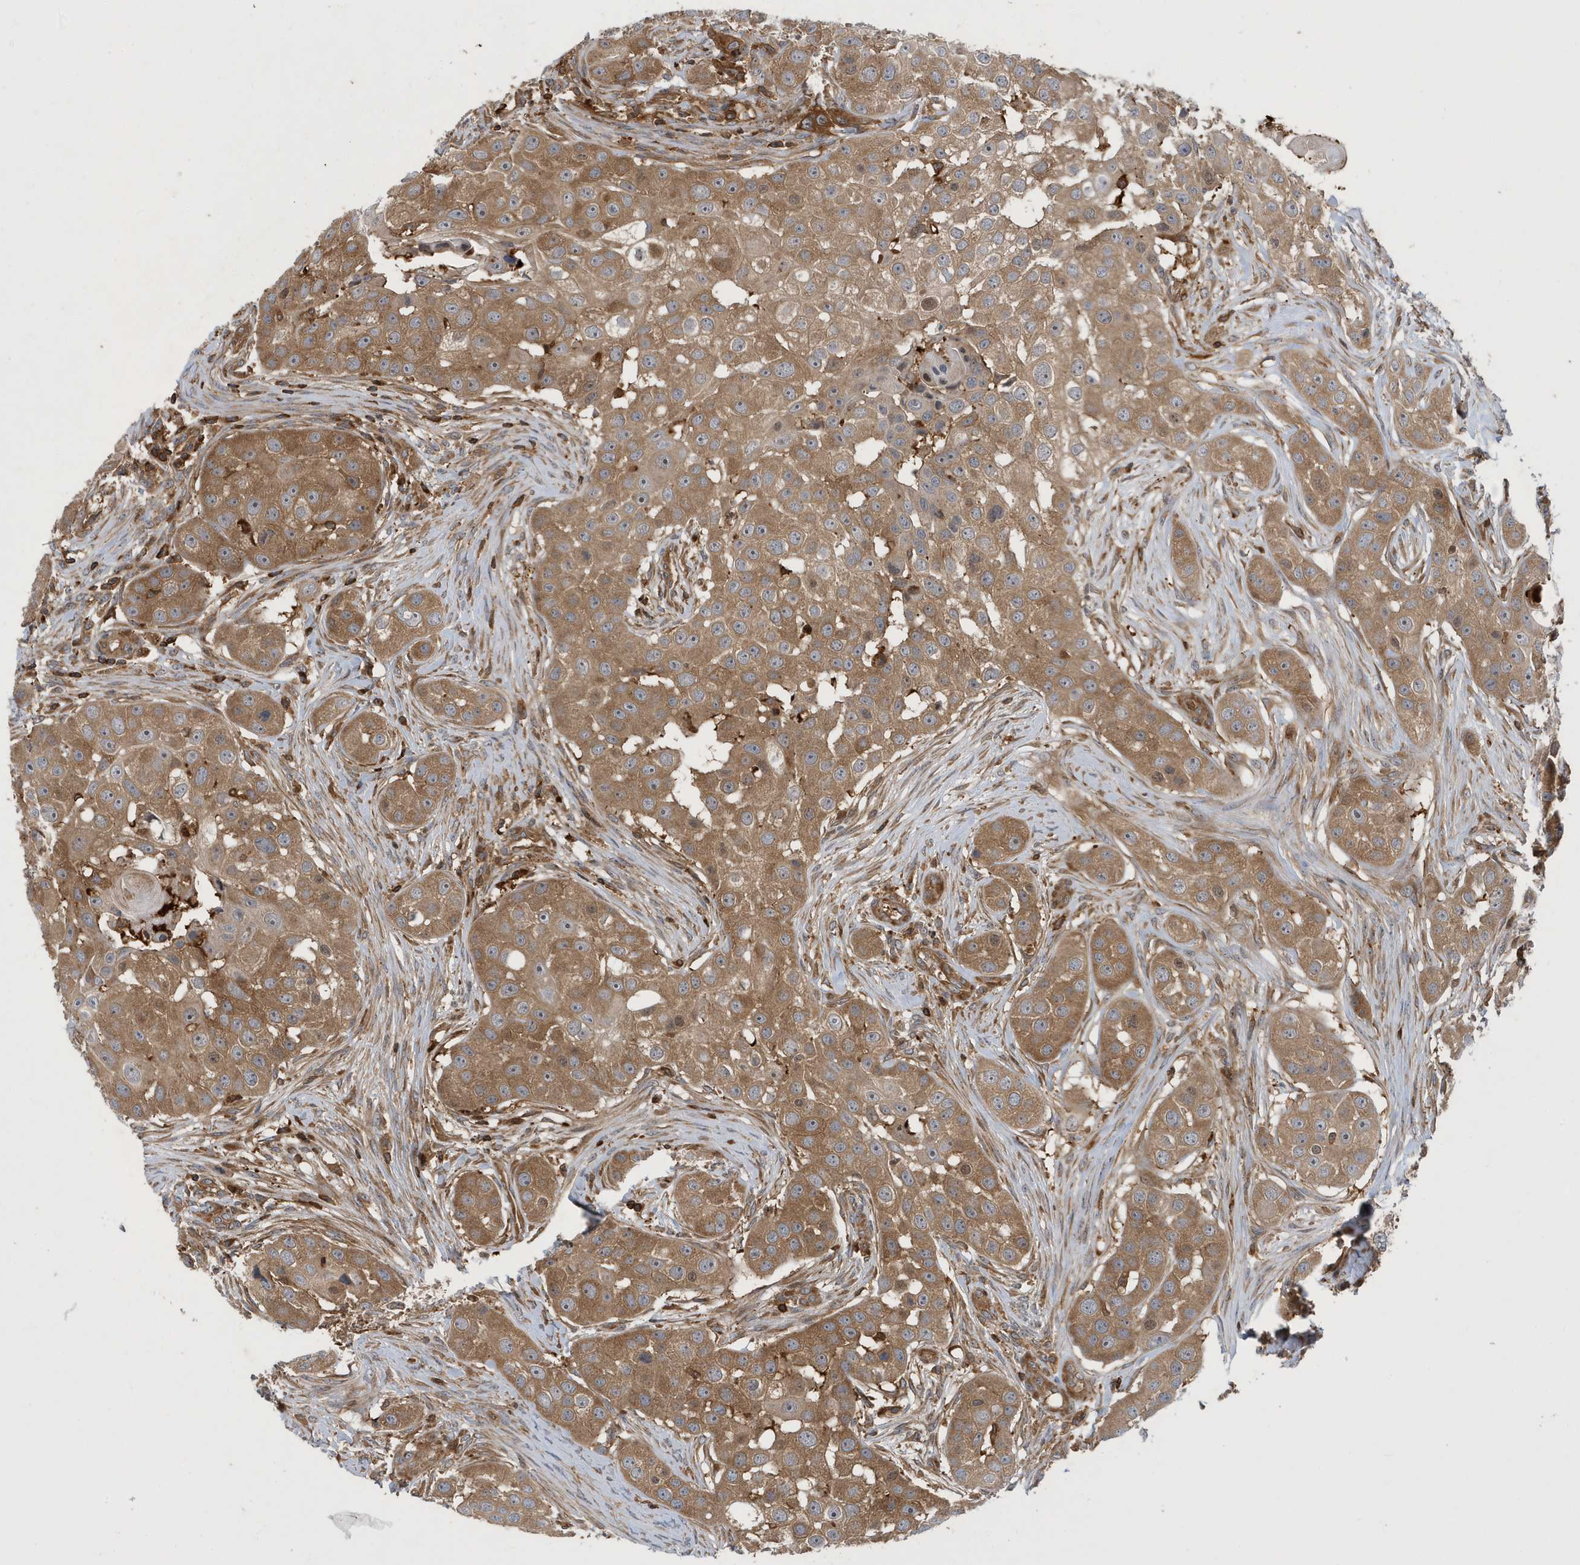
{"staining": {"intensity": "strong", "quantity": ">75%", "location": "cytoplasmic/membranous"}, "tissue": "head and neck cancer", "cell_type": "Tumor cells", "image_type": "cancer", "snomed": [{"axis": "morphology", "description": "Normal tissue, NOS"}, {"axis": "morphology", "description": "Squamous cell carcinoma, NOS"}, {"axis": "topography", "description": "Skeletal muscle"}, {"axis": "topography", "description": "Head-Neck"}], "caption": "Immunohistochemical staining of human squamous cell carcinoma (head and neck) exhibits strong cytoplasmic/membranous protein expression in approximately >75% of tumor cells.", "gene": "LAPTM4A", "patient": {"sex": "male", "age": 51}}